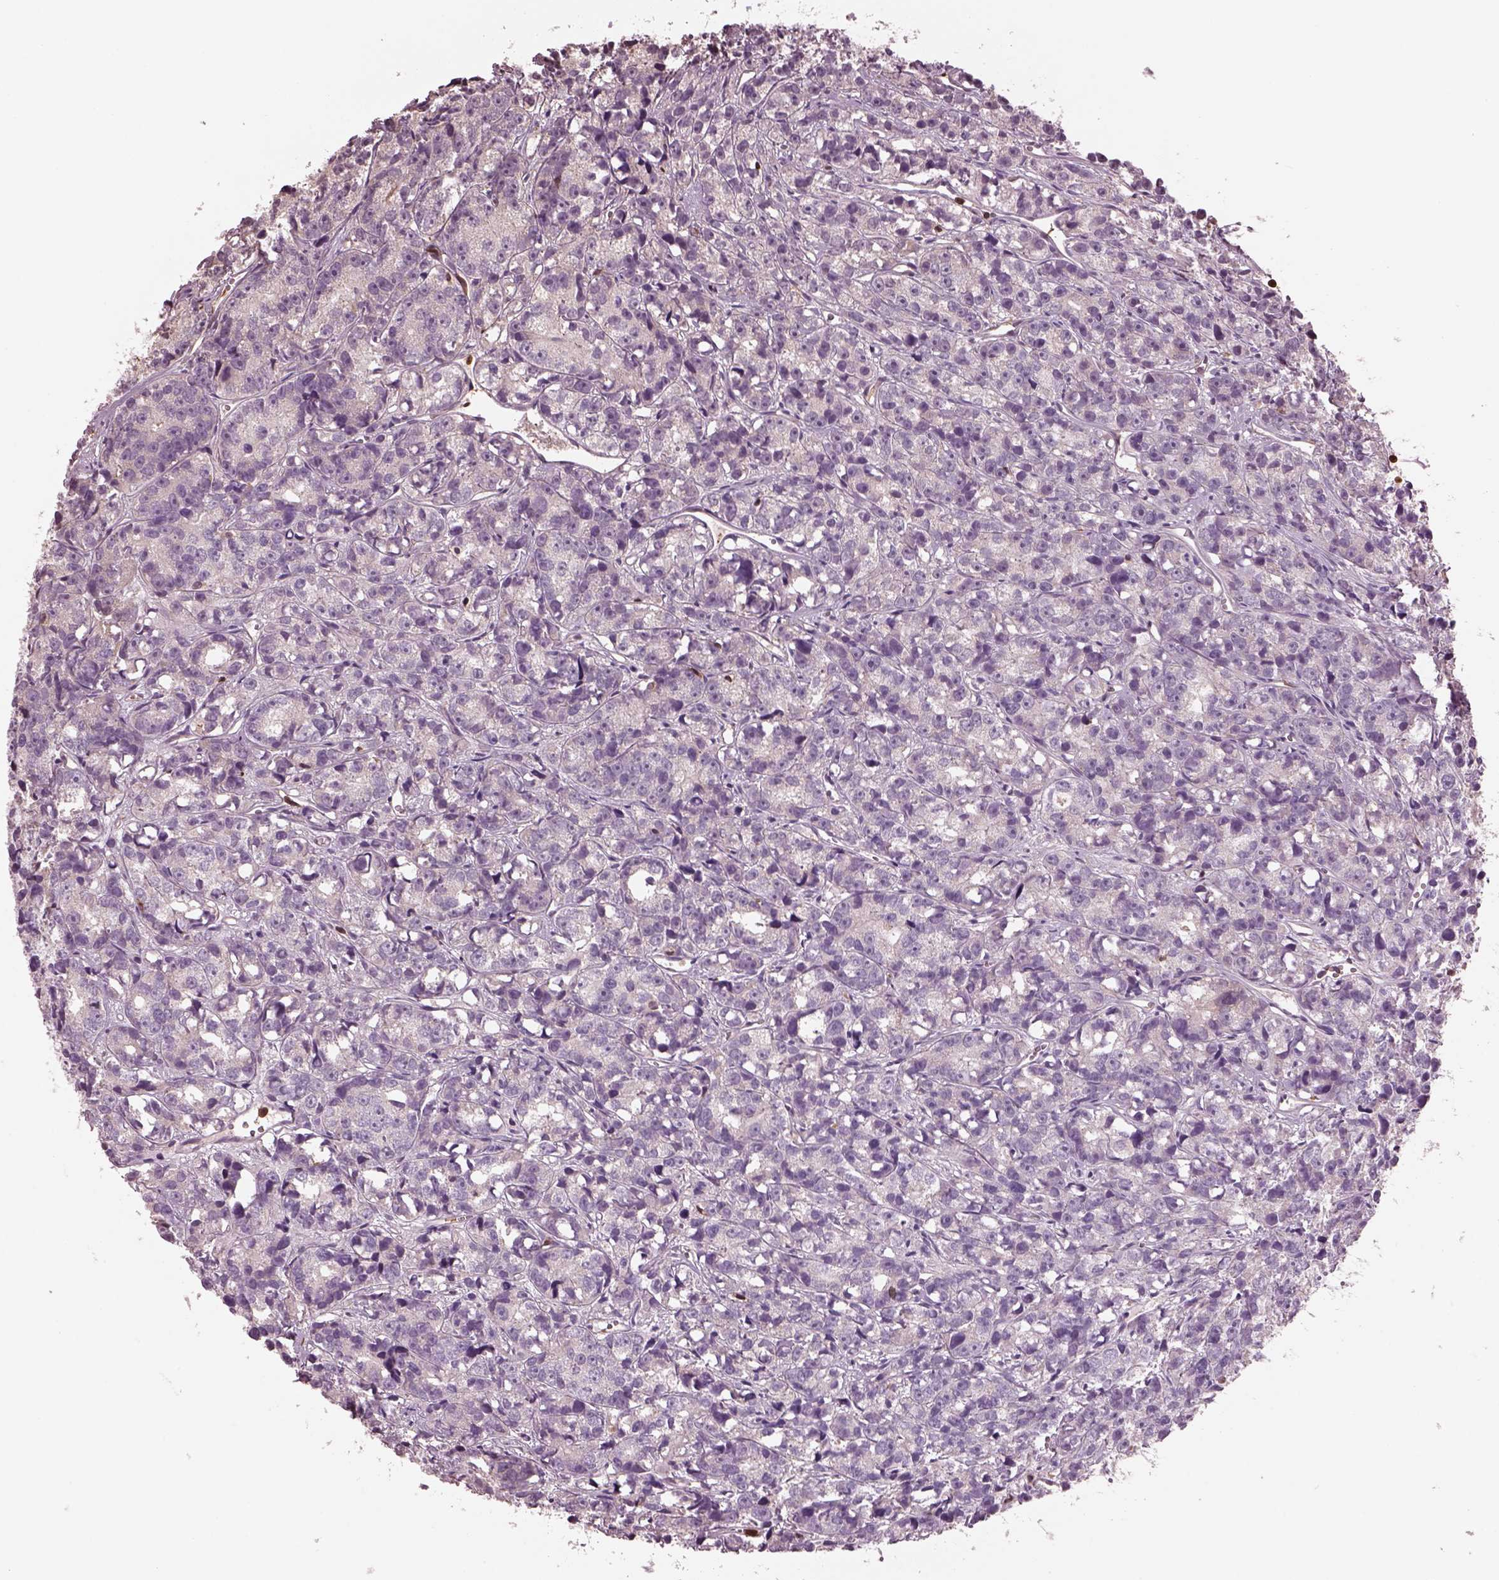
{"staining": {"intensity": "weak", "quantity": "25%-75%", "location": "cytoplasmic/membranous"}, "tissue": "prostate cancer", "cell_type": "Tumor cells", "image_type": "cancer", "snomed": [{"axis": "morphology", "description": "Adenocarcinoma, High grade"}, {"axis": "topography", "description": "Prostate"}], "caption": "Prostate high-grade adenocarcinoma stained with a protein marker exhibits weak staining in tumor cells.", "gene": "IL31RA", "patient": {"sex": "male", "age": 77}}